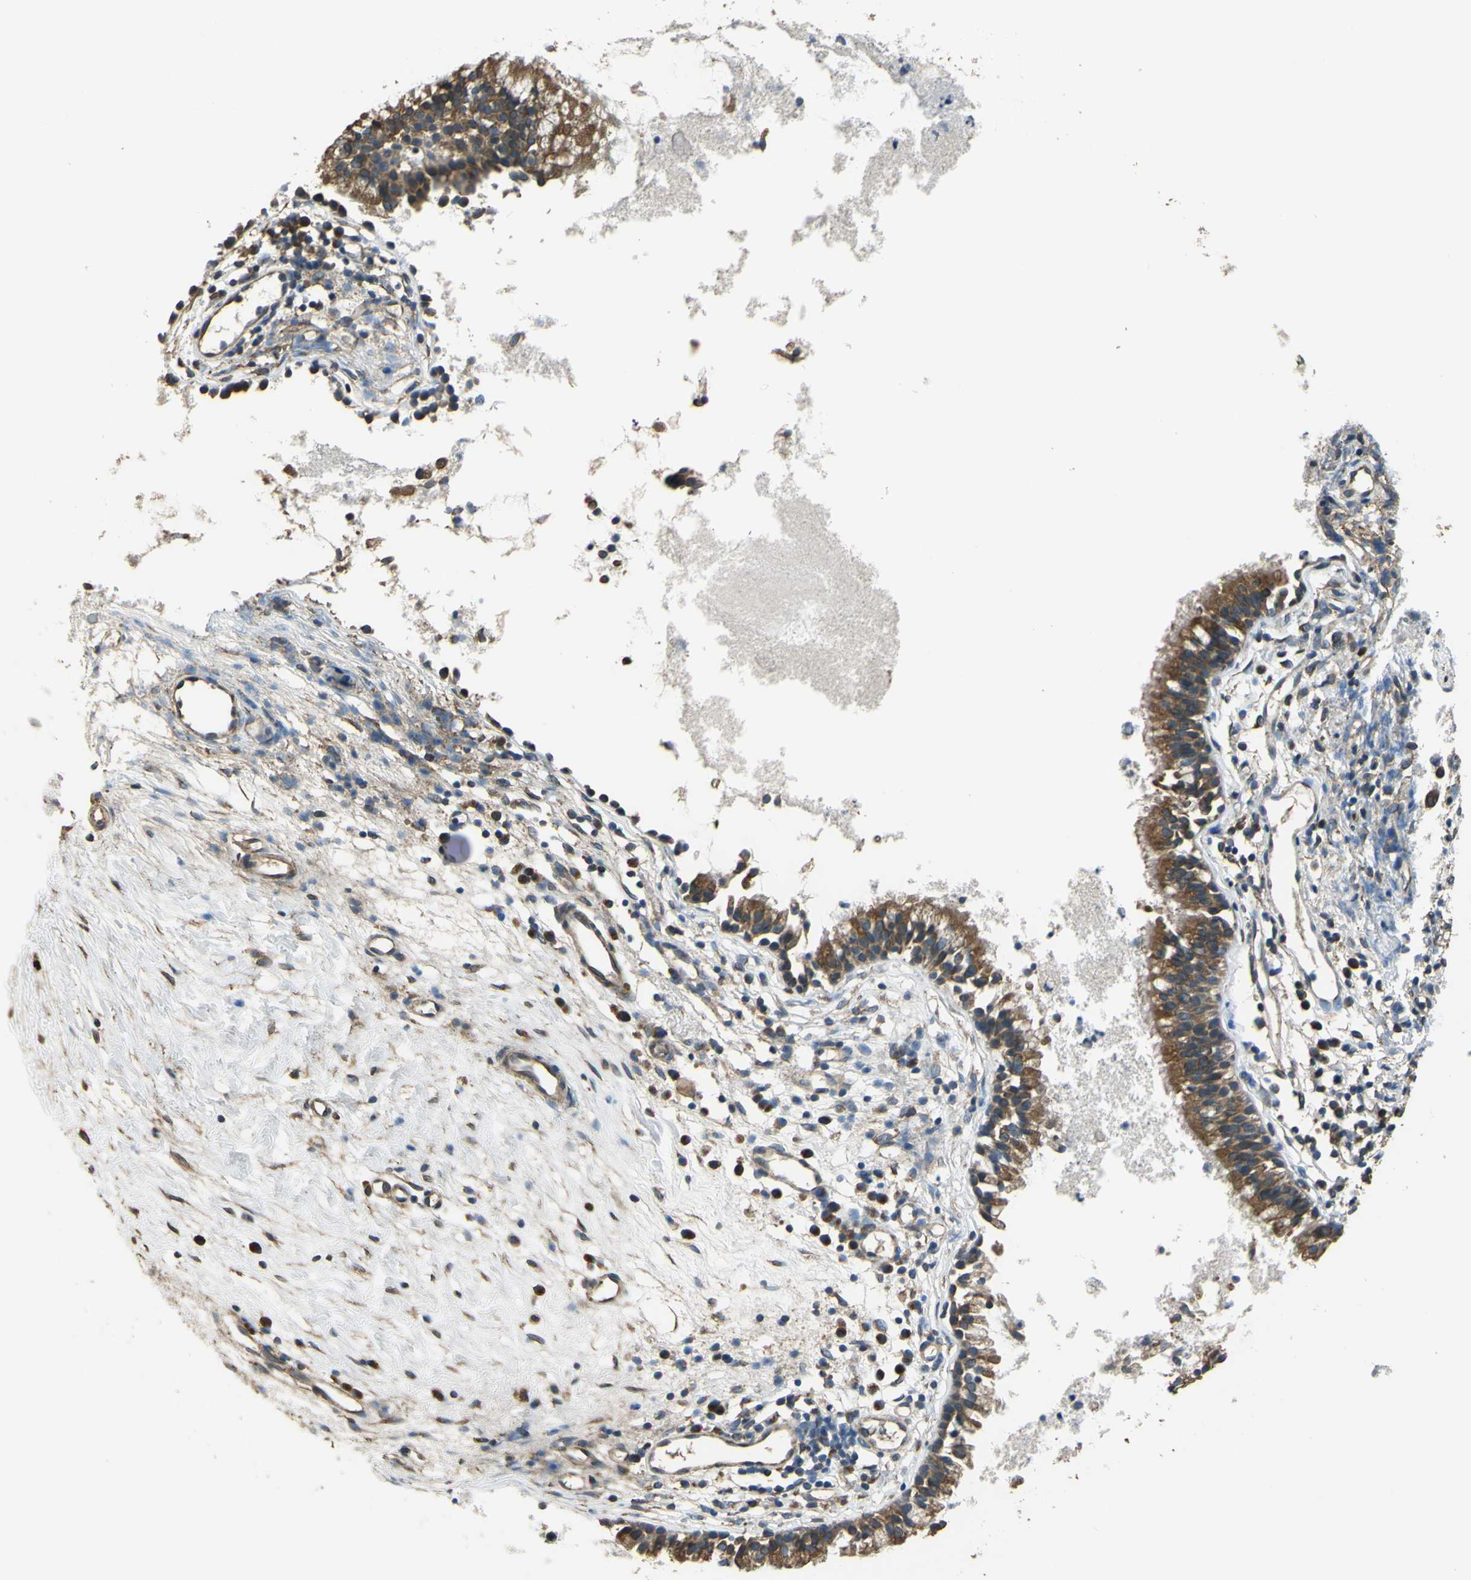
{"staining": {"intensity": "strong", "quantity": ">75%", "location": "cytoplasmic/membranous"}, "tissue": "nasopharynx", "cell_type": "Respiratory epithelial cells", "image_type": "normal", "snomed": [{"axis": "morphology", "description": "Normal tissue, NOS"}, {"axis": "topography", "description": "Nasopharynx"}], "caption": "Immunohistochemical staining of unremarkable human nasopharynx shows strong cytoplasmic/membranous protein staining in approximately >75% of respiratory epithelial cells. Using DAB (brown) and hematoxylin (blue) stains, captured at high magnification using brightfield microscopy.", "gene": "STX18", "patient": {"sex": "male", "age": 21}}